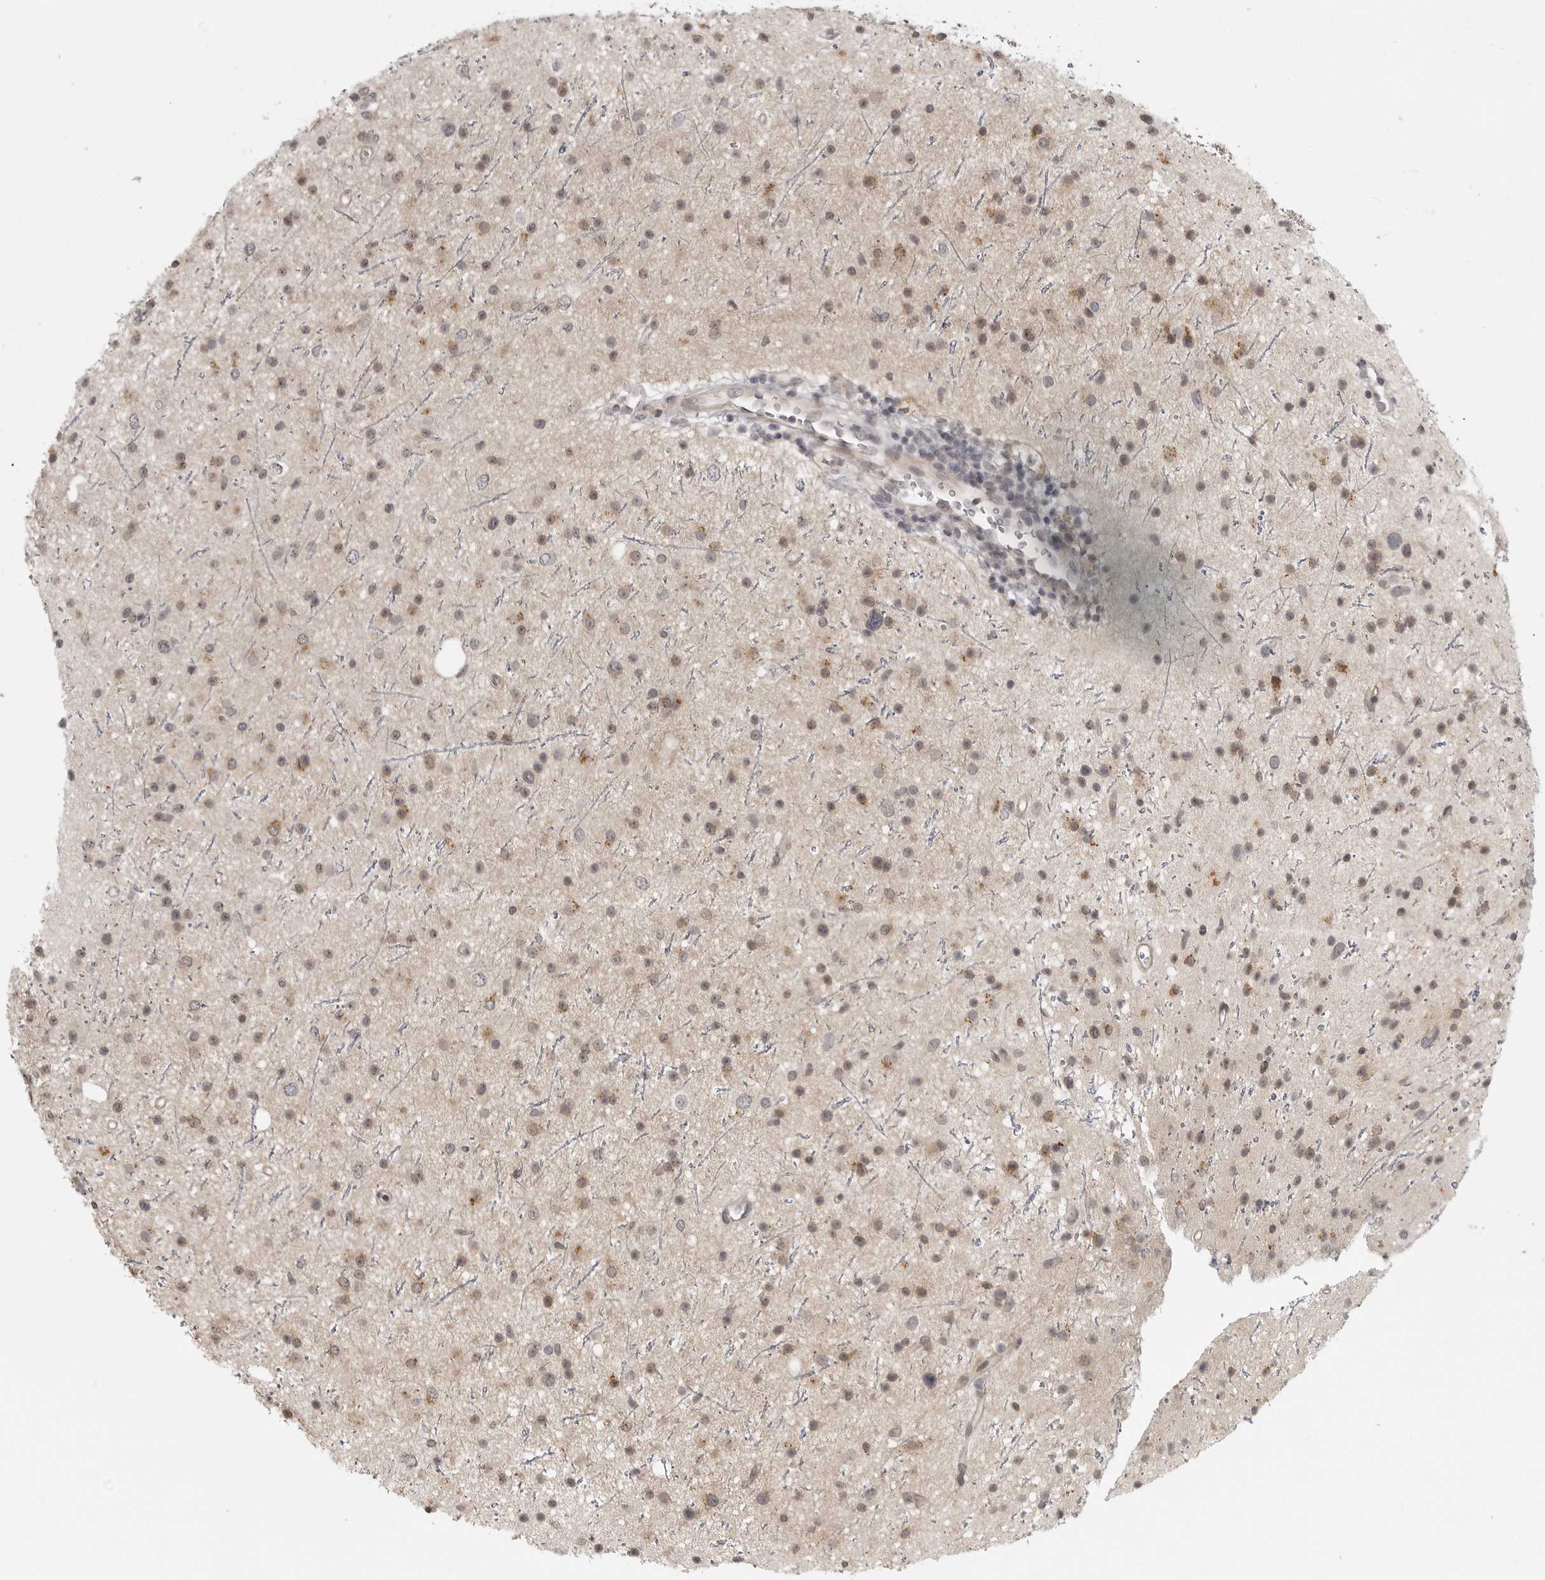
{"staining": {"intensity": "weak", "quantity": ">75%", "location": "cytoplasmic/membranous,nuclear"}, "tissue": "glioma", "cell_type": "Tumor cells", "image_type": "cancer", "snomed": [{"axis": "morphology", "description": "Glioma, malignant, Low grade"}, {"axis": "topography", "description": "Cerebral cortex"}], "caption": "Malignant low-grade glioma stained with DAB IHC demonstrates low levels of weak cytoplasmic/membranous and nuclear positivity in approximately >75% of tumor cells. The staining was performed using DAB (3,3'-diaminobenzidine), with brown indicating positive protein expression. Nuclei are stained blue with hematoxylin.", "gene": "CTIF", "patient": {"sex": "female", "age": 39}}